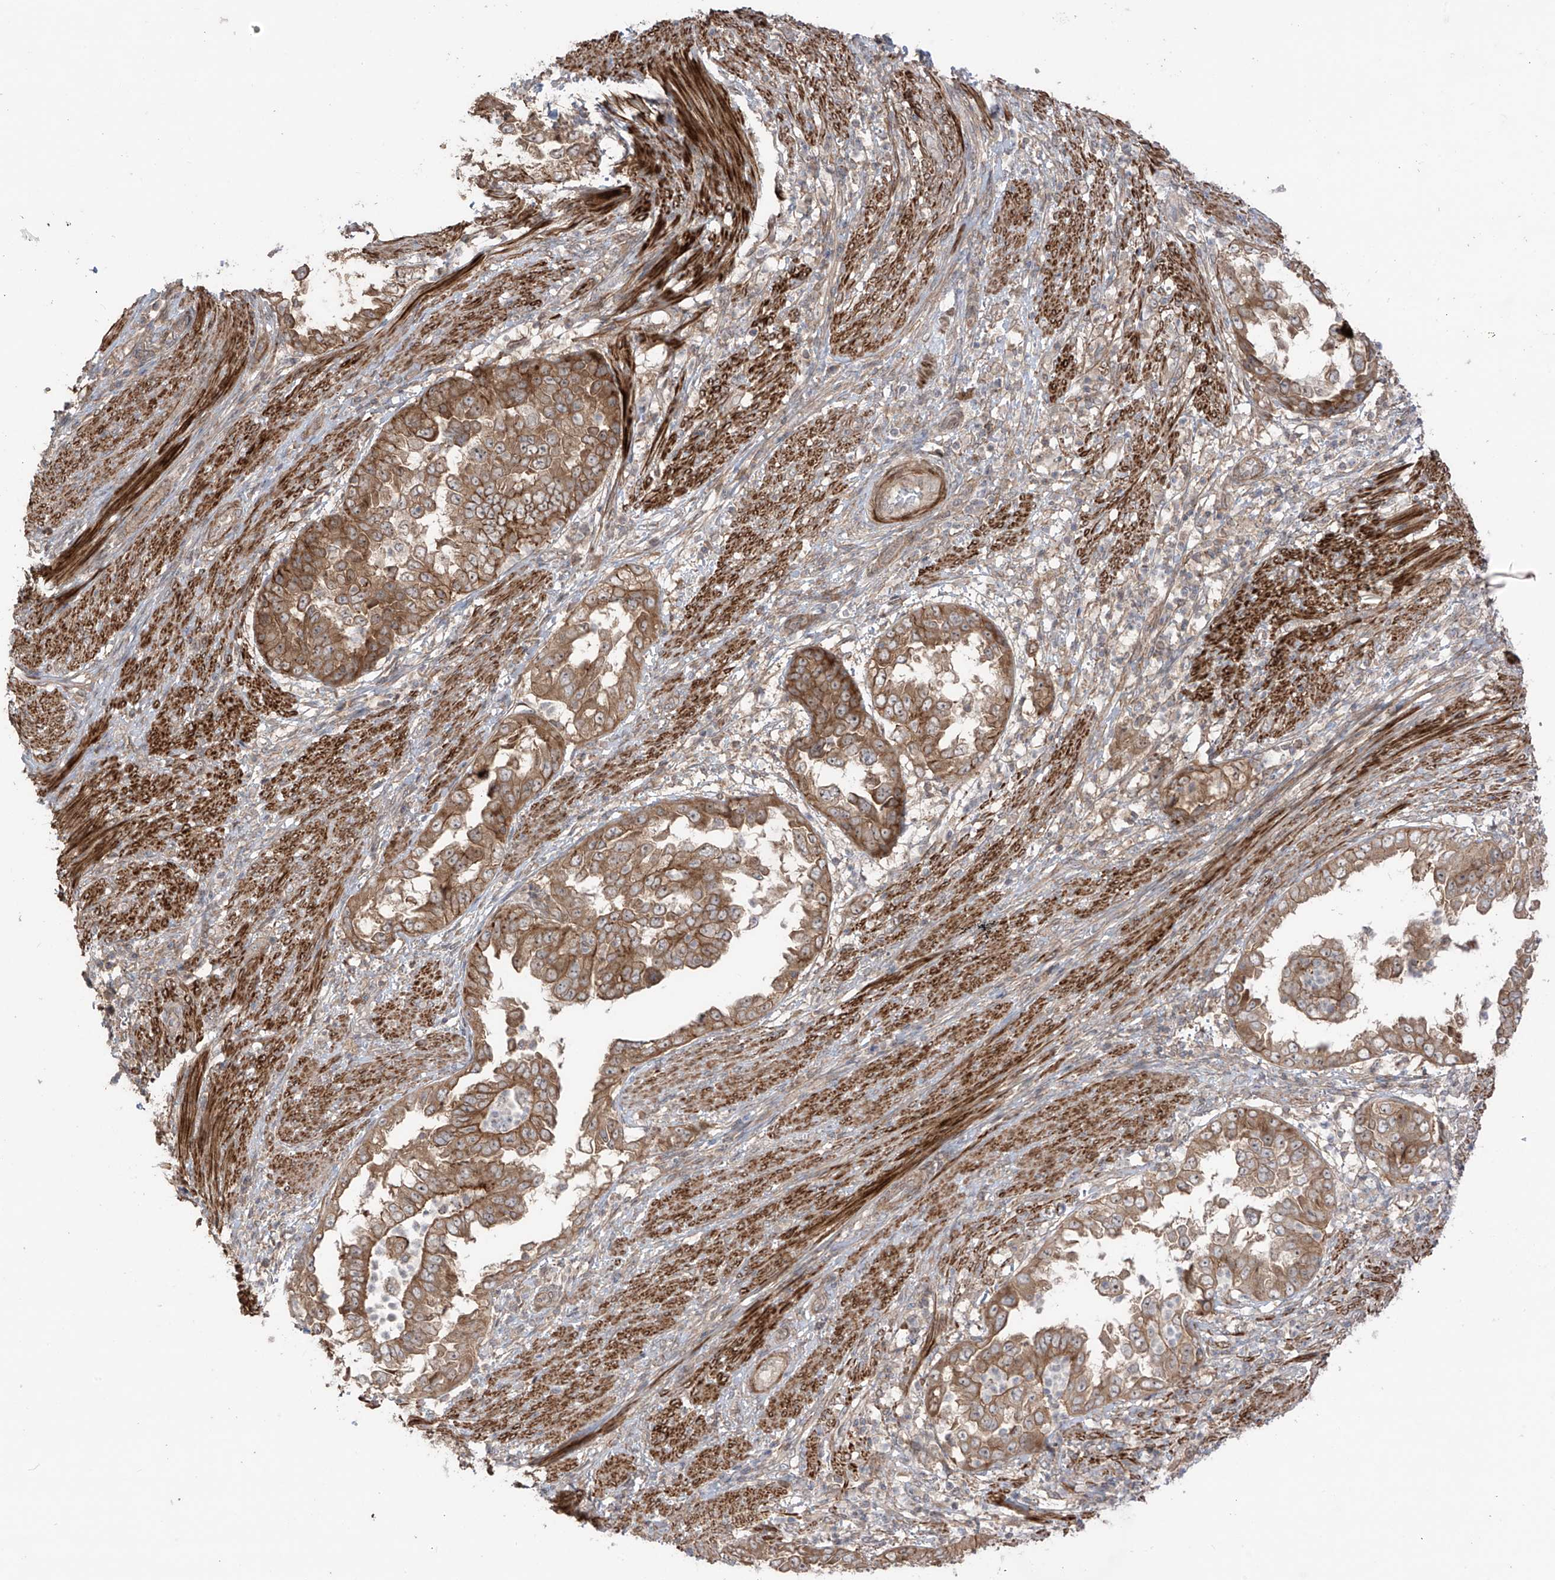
{"staining": {"intensity": "moderate", "quantity": ">75%", "location": "cytoplasmic/membranous"}, "tissue": "endometrial cancer", "cell_type": "Tumor cells", "image_type": "cancer", "snomed": [{"axis": "morphology", "description": "Adenocarcinoma, NOS"}, {"axis": "topography", "description": "Endometrium"}], "caption": "A high-resolution image shows immunohistochemistry (IHC) staining of endometrial cancer (adenocarcinoma), which exhibits moderate cytoplasmic/membranous staining in approximately >75% of tumor cells. Immunohistochemistry stains the protein in brown and the nuclei are stained blue.", "gene": "LRRC74A", "patient": {"sex": "female", "age": 85}}